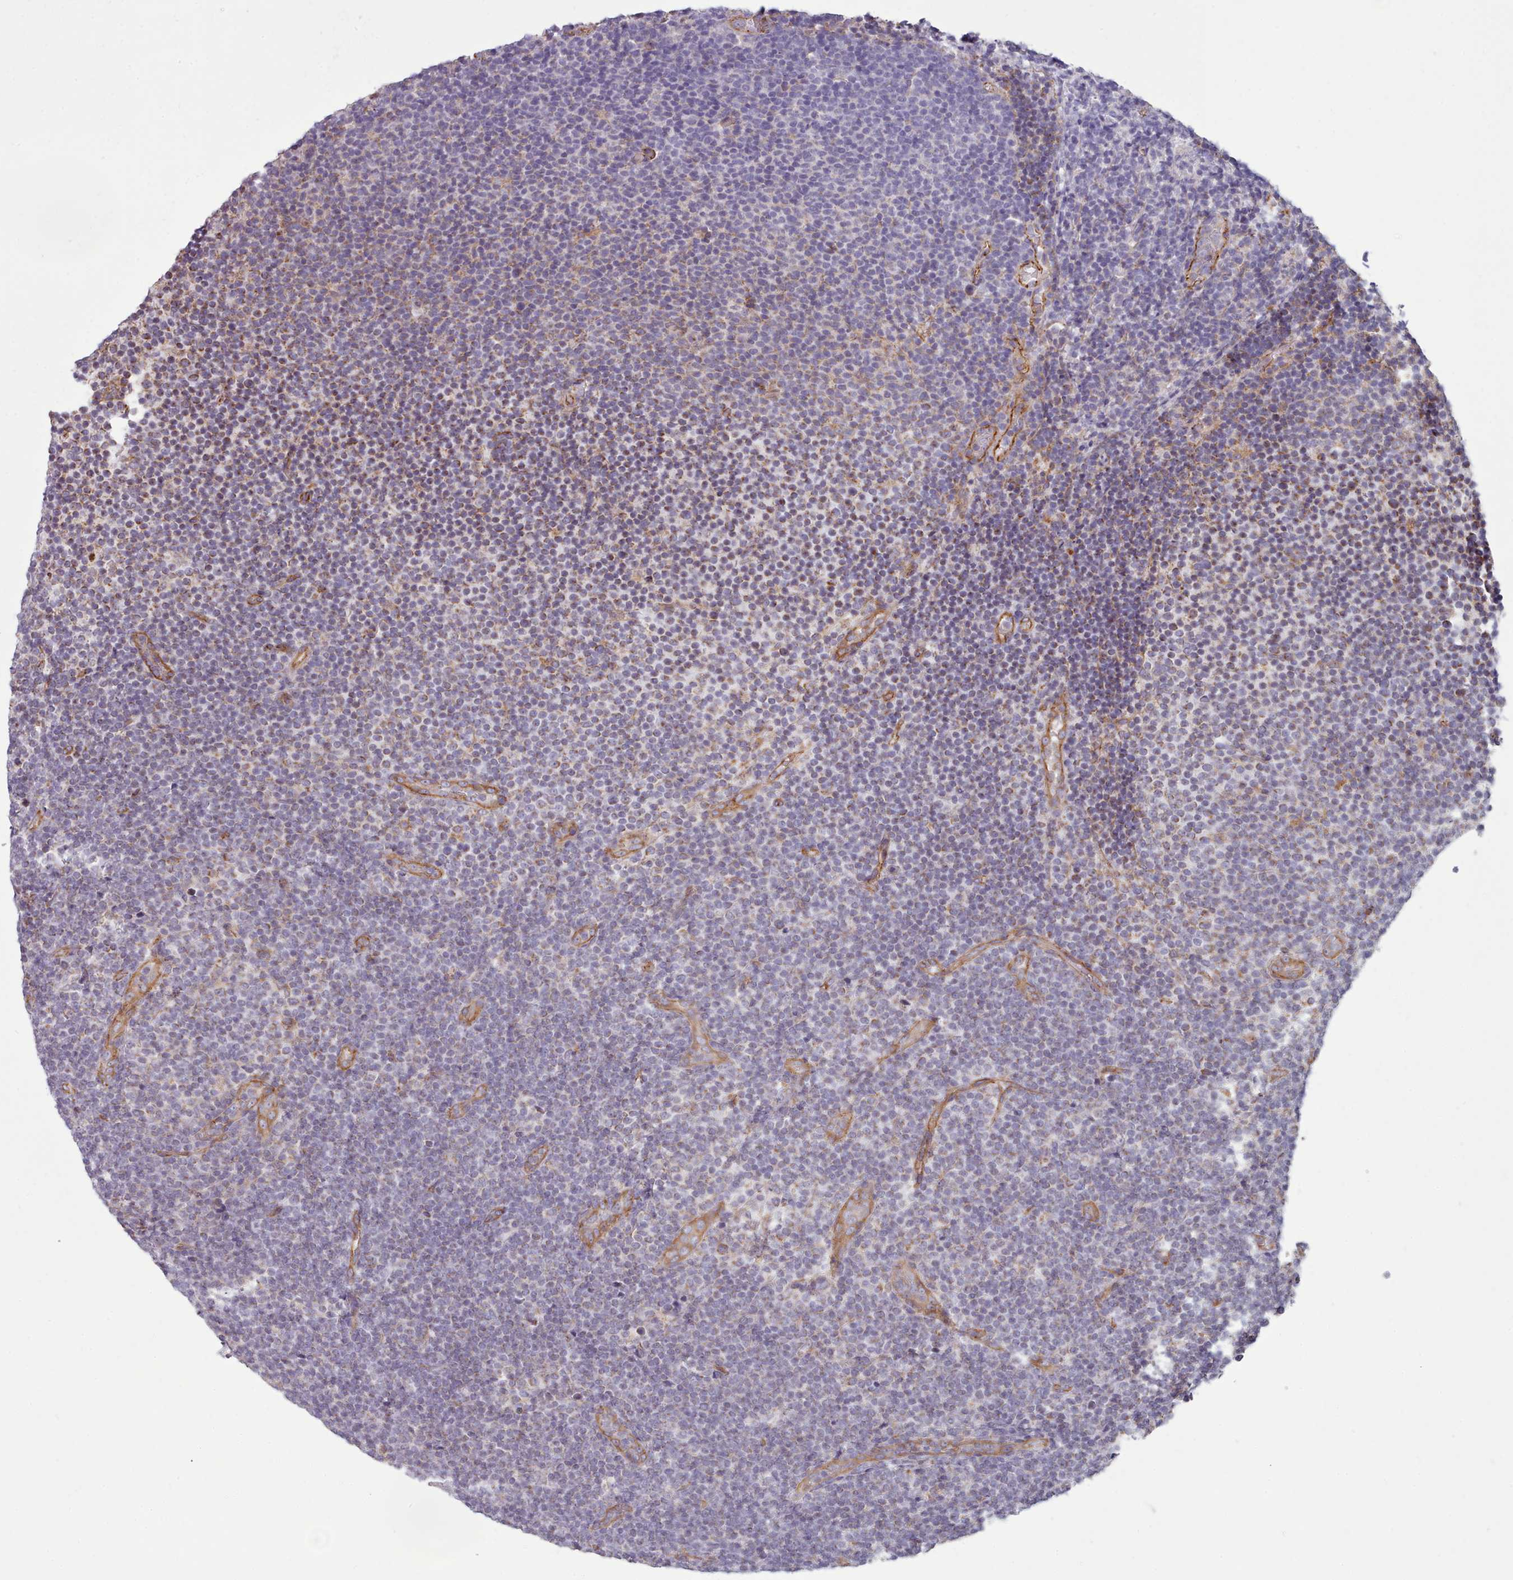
{"staining": {"intensity": "weak", "quantity": "25%-75%", "location": "cytoplasmic/membranous"}, "tissue": "lymphoma", "cell_type": "Tumor cells", "image_type": "cancer", "snomed": [{"axis": "morphology", "description": "Malignant lymphoma, non-Hodgkin's type, Low grade"}, {"axis": "topography", "description": "Lymph node"}], "caption": "A low amount of weak cytoplasmic/membranous expression is identified in approximately 25%-75% of tumor cells in lymphoma tissue.", "gene": "MRPL46", "patient": {"sex": "male", "age": 66}}